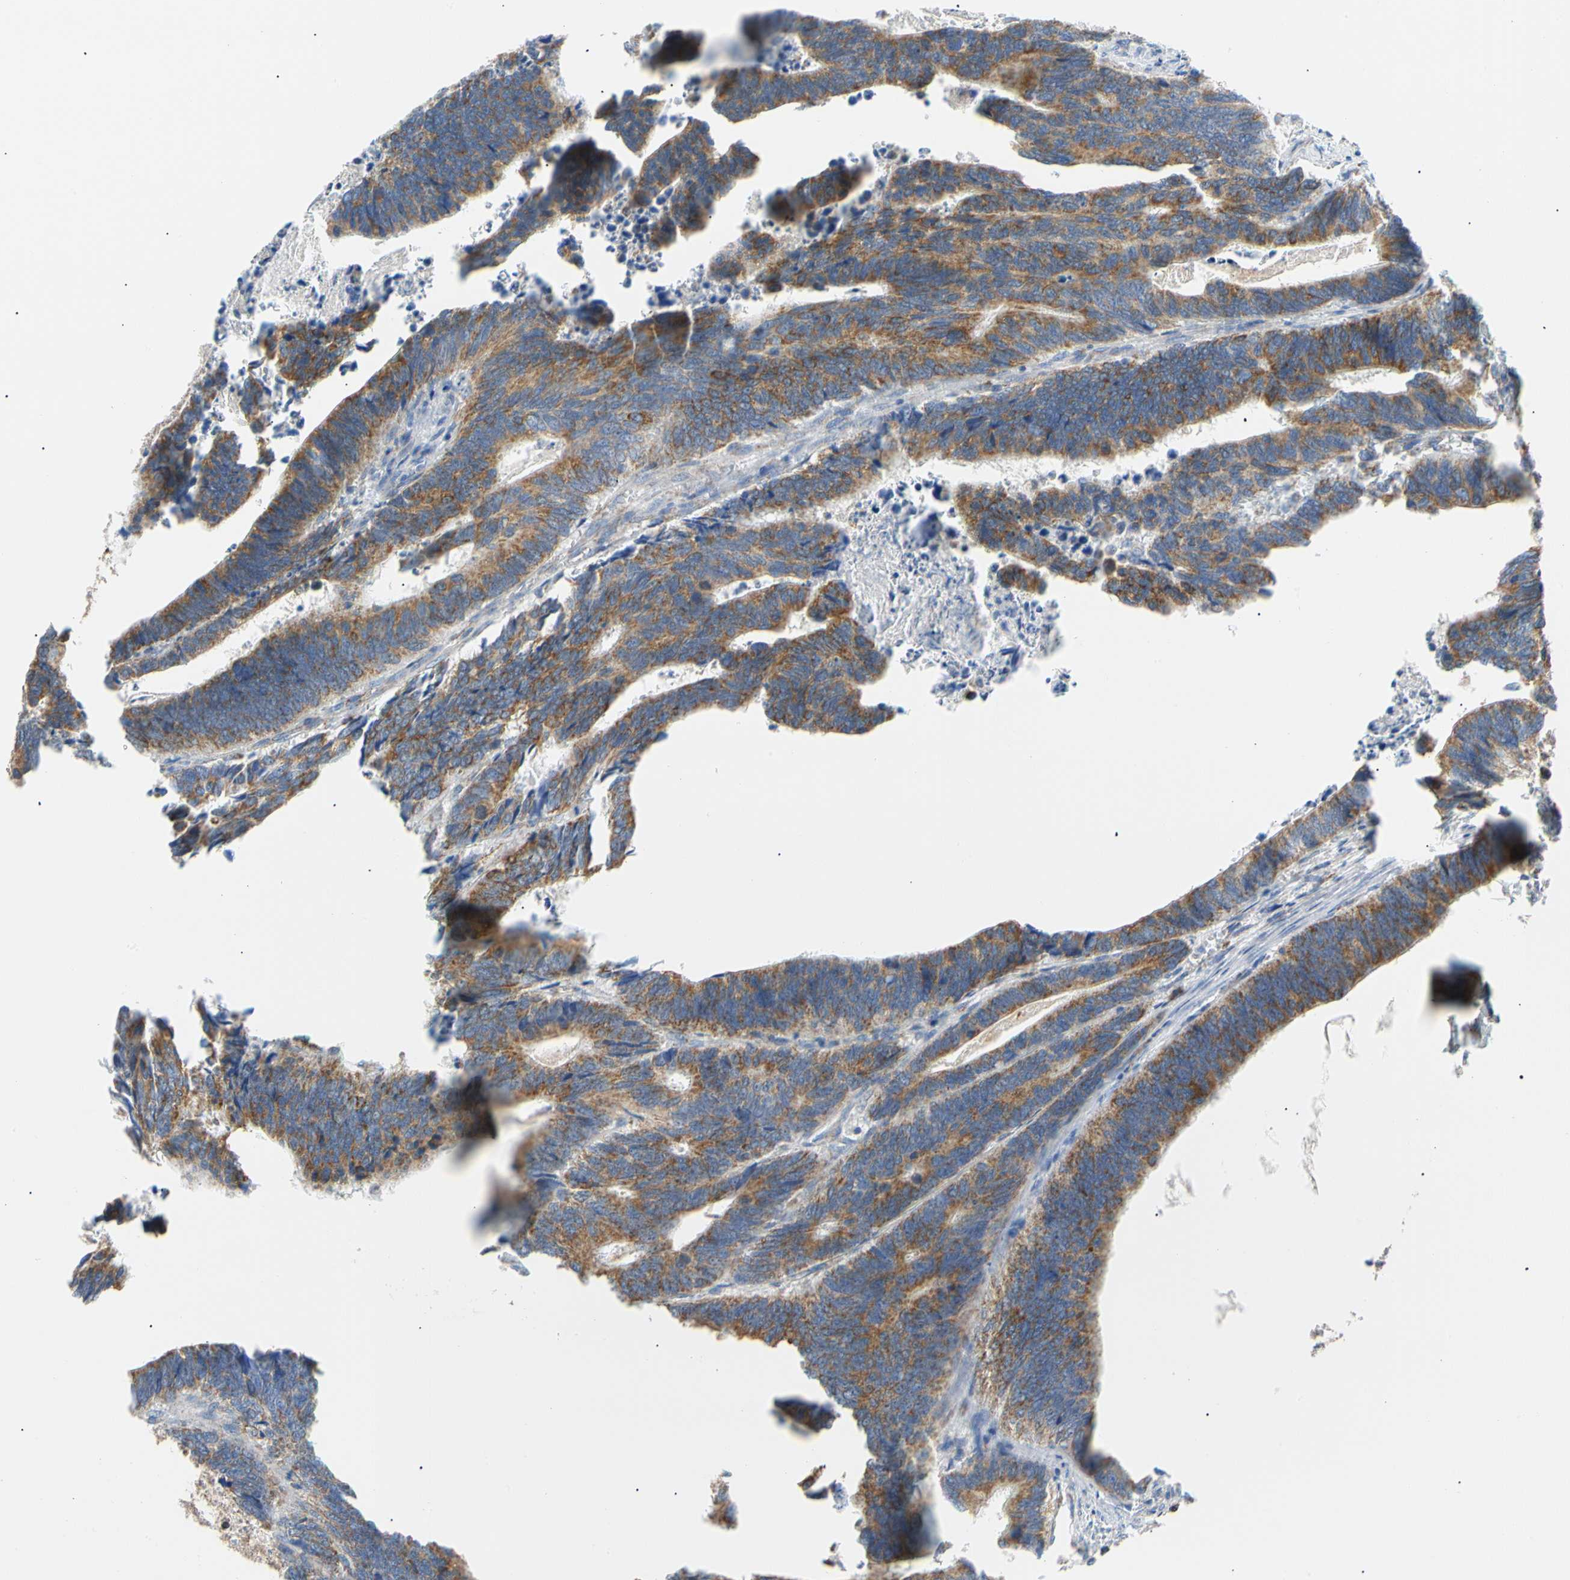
{"staining": {"intensity": "moderate", "quantity": ">75%", "location": "cytoplasmic/membranous"}, "tissue": "colorectal cancer", "cell_type": "Tumor cells", "image_type": "cancer", "snomed": [{"axis": "morphology", "description": "Adenocarcinoma, NOS"}, {"axis": "topography", "description": "Colon"}], "caption": "A histopathology image of colorectal cancer stained for a protein exhibits moderate cytoplasmic/membranous brown staining in tumor cells.", "gene": "ACAT1", "patient": {"sex": "male", "age": 72}}